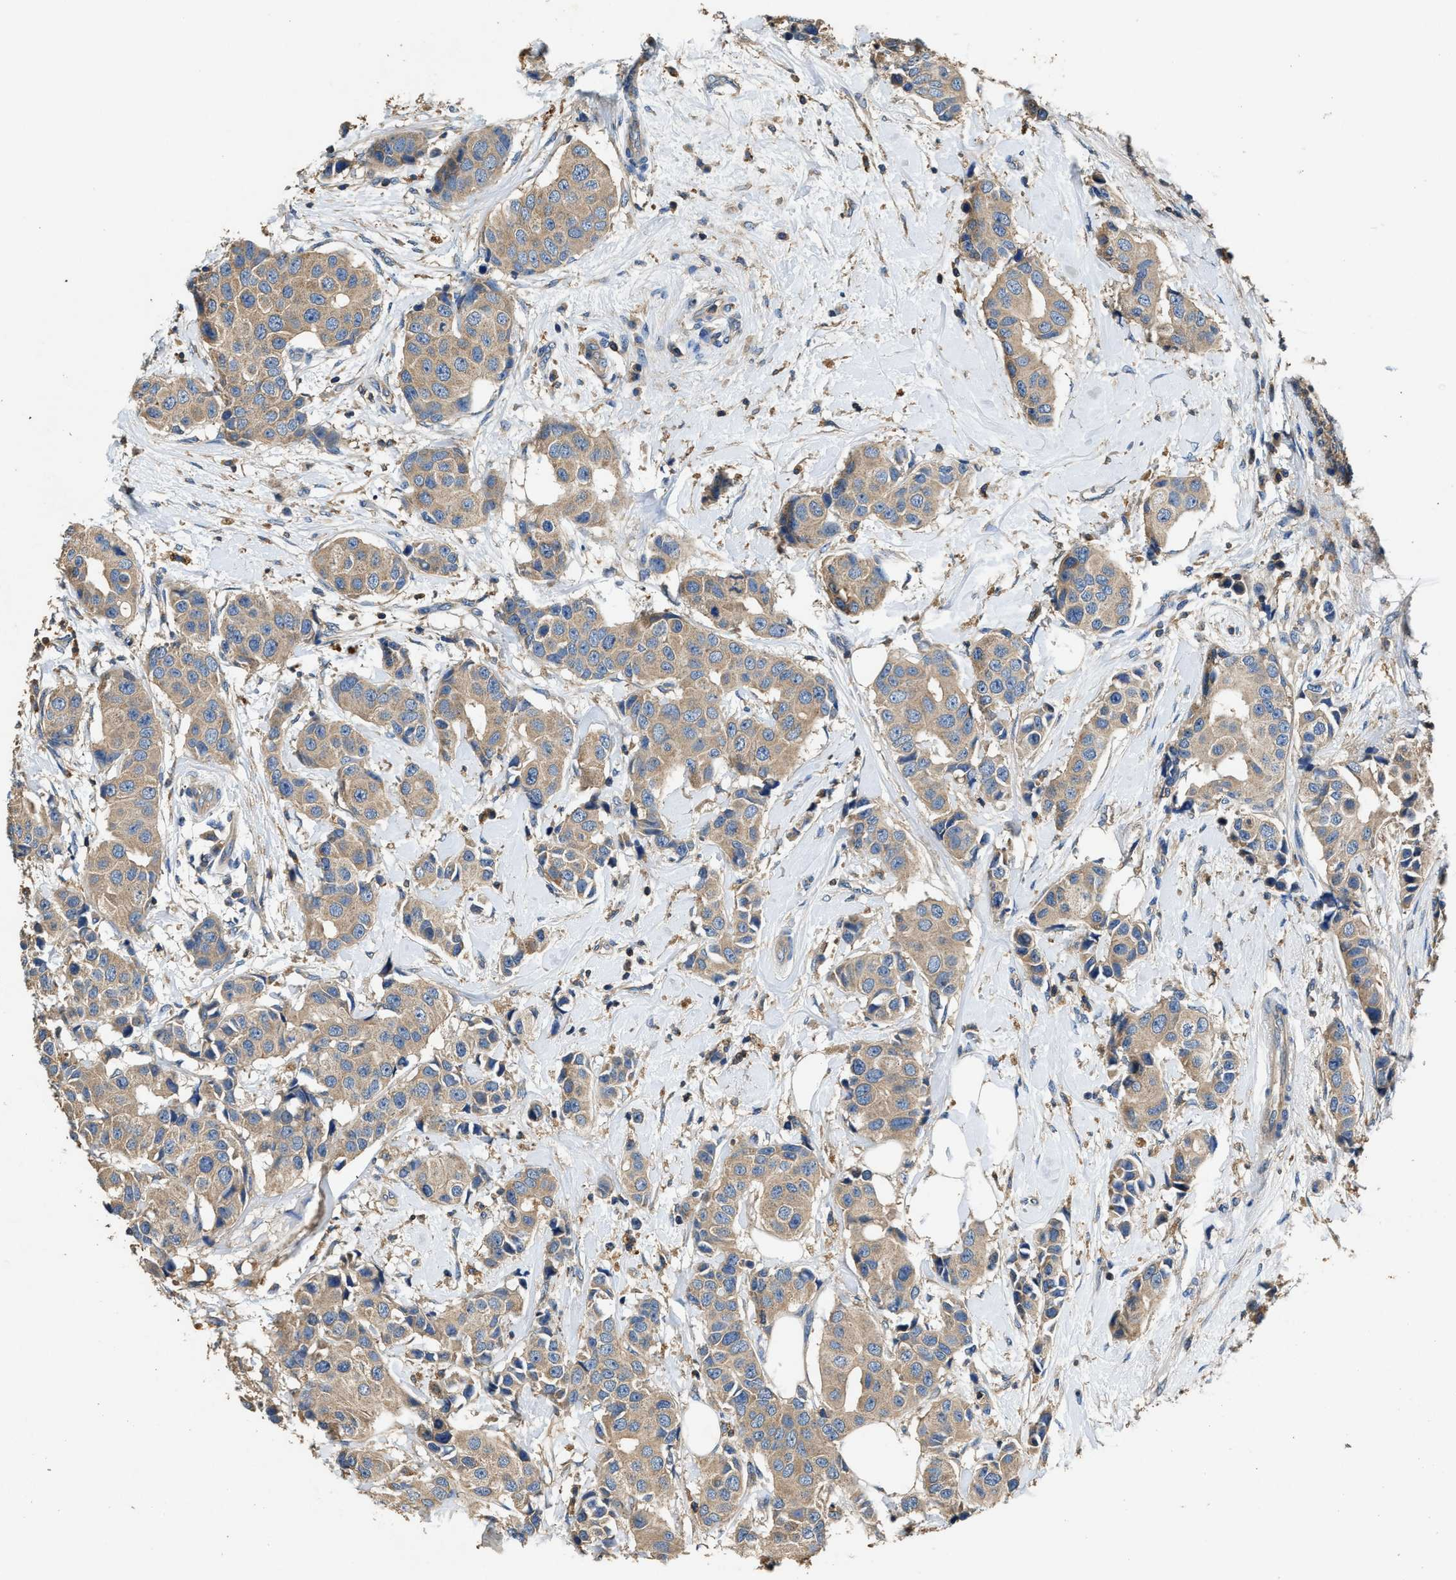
{"staining": {"intensity": "moderate", "quantity": ">75%", "location": "cytoplasmic/membranous"}, "tissue": "breast cancer", "cell_type": "Tumor cells", "image_type": "cancer", "snomed": [{"axis": "morphology", "description": "Normal tissue, NOS"}, {"axis": "morphology", "description": "Duct carcinoma"}, {"axis": "topography", "description": "Breast"}], "caption": "Brown immunohistochemical staining in invasive ductal carcinoma (breast) reveals moderate cytoplasmic/membranous expression in about >75% of tumor cells. (DAB (3,3'-diaminobenzidine) IHC, brown staining for protein, blue staining for nuclei).", "gene": "BLOC1S1", "patient": {"sex": "female", "age": 39}}